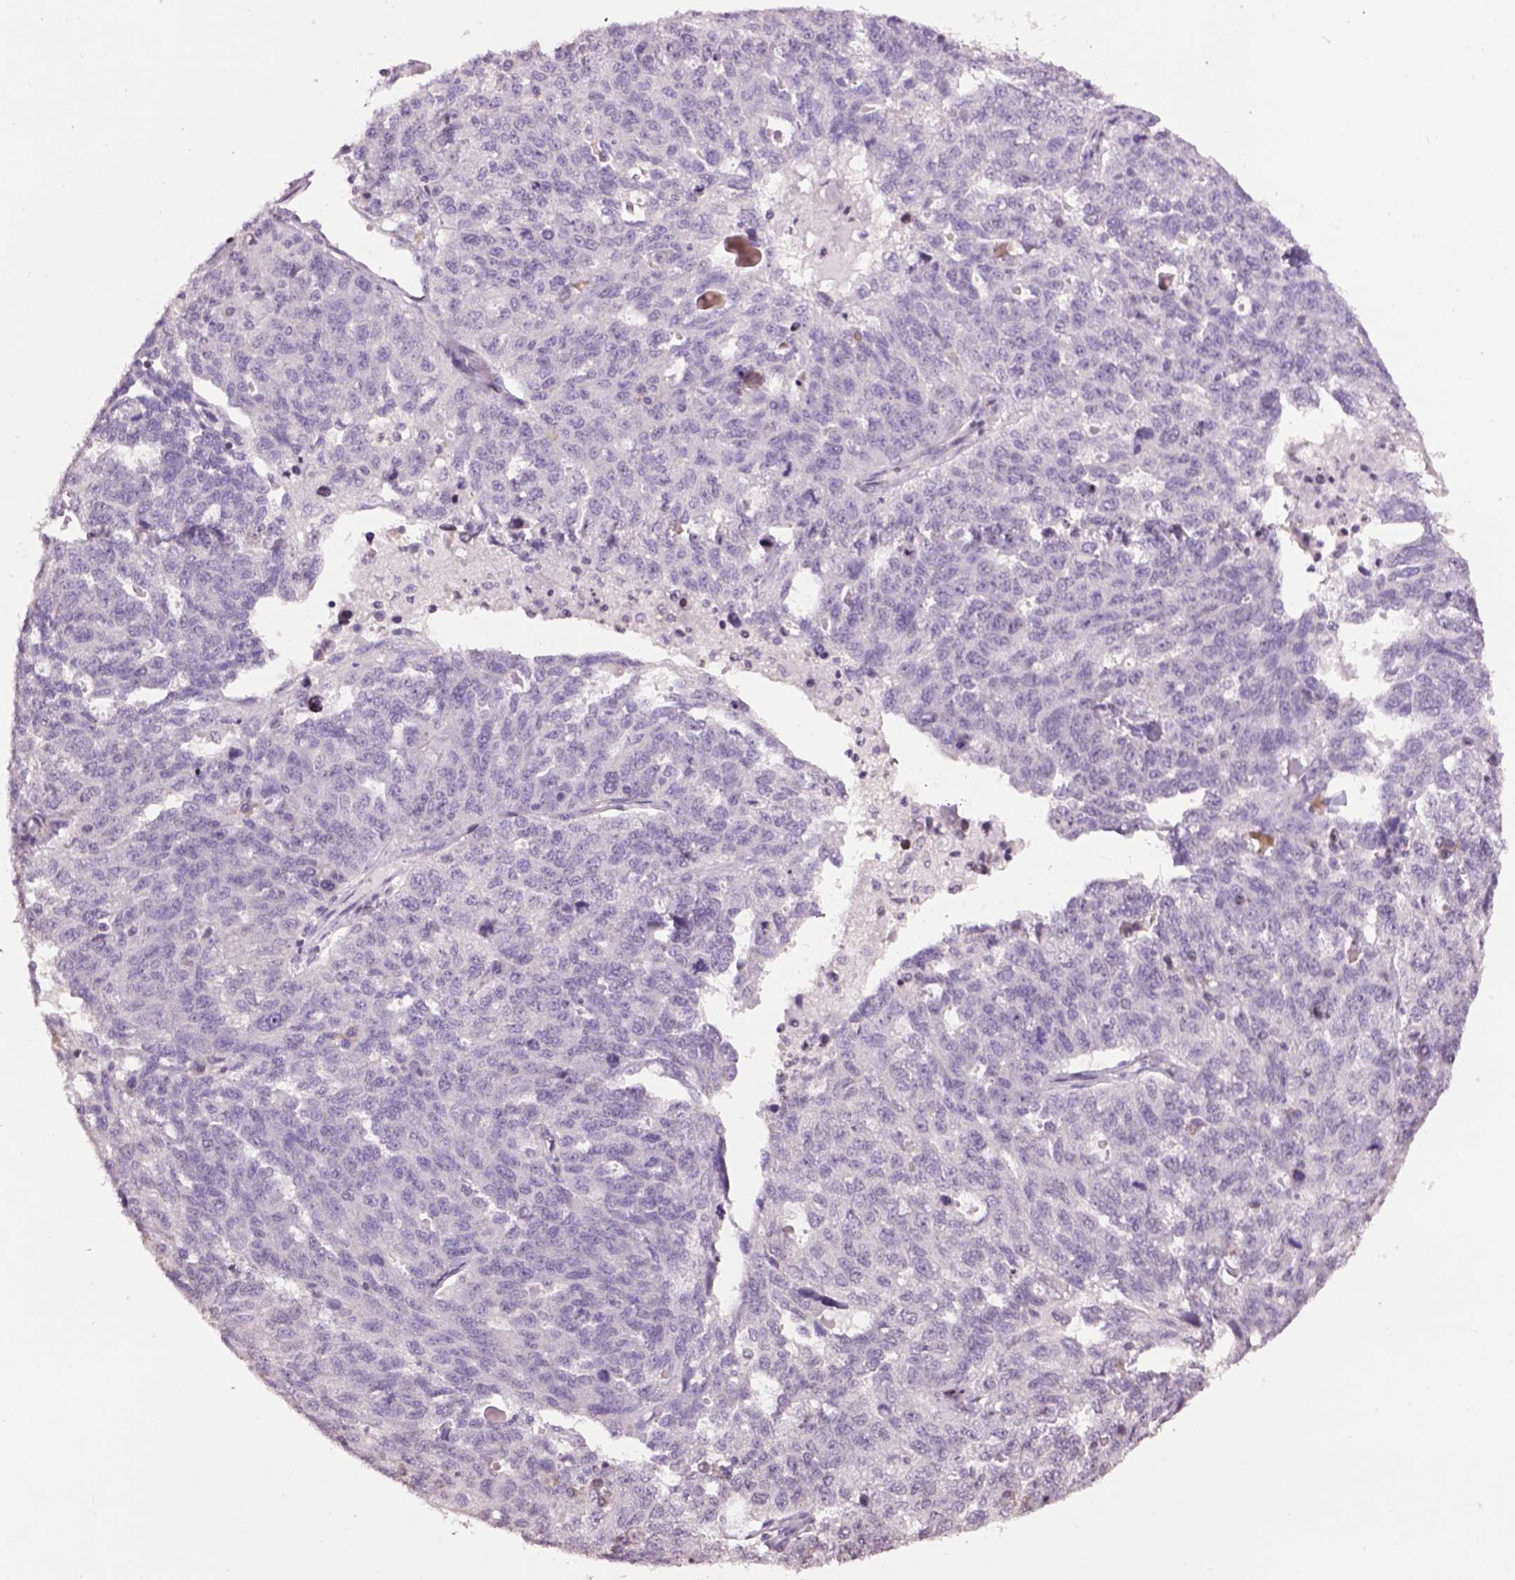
{"staining": {"intensity": "negative", "quantity": "none", "location": "none"}, "tissue": "ovarian cancer", "cell_type": "Tumor cells", "image_type": "cancer", "snomed": [{"axis": "morphology", "description": "Cystadenocarcinoma, serous, NOS"}, {"axis": "topography", "description": "Ovary"}], "caption": "This image is of serous cystadenocarcinoma (ovarian) stained with IHC to label a protein in brown with the nuclei are counter-stained blue. There is no expression in tumor cells.", "gene": "TH", "patient": {"sex": "female", "age": 71}}